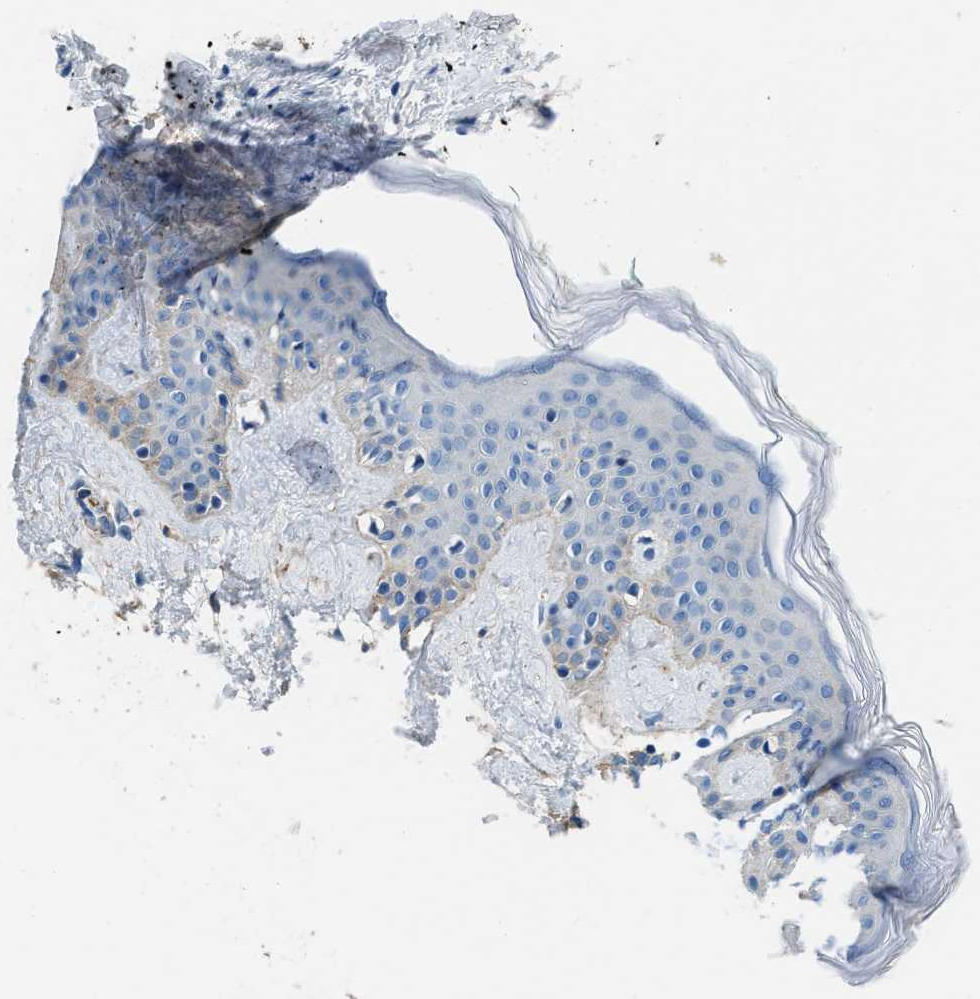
{"staining": {"intensity": "negative", "quantity": "none", "location": "none"}, "tissue": "skin", "cell_type": "Fibroblasts", "image_type": "normal", "snomed": [{"axis": "morphology", "description": "Normal tissue, NOS"}, {"axis": "topography", "description": "Skin"}], "caption": "This is an IHC photomicrograph of normal skin. There is no expression in fibroblasts.", "gene": "SPEG", "patient": {"sex": "male", "age": 30}}